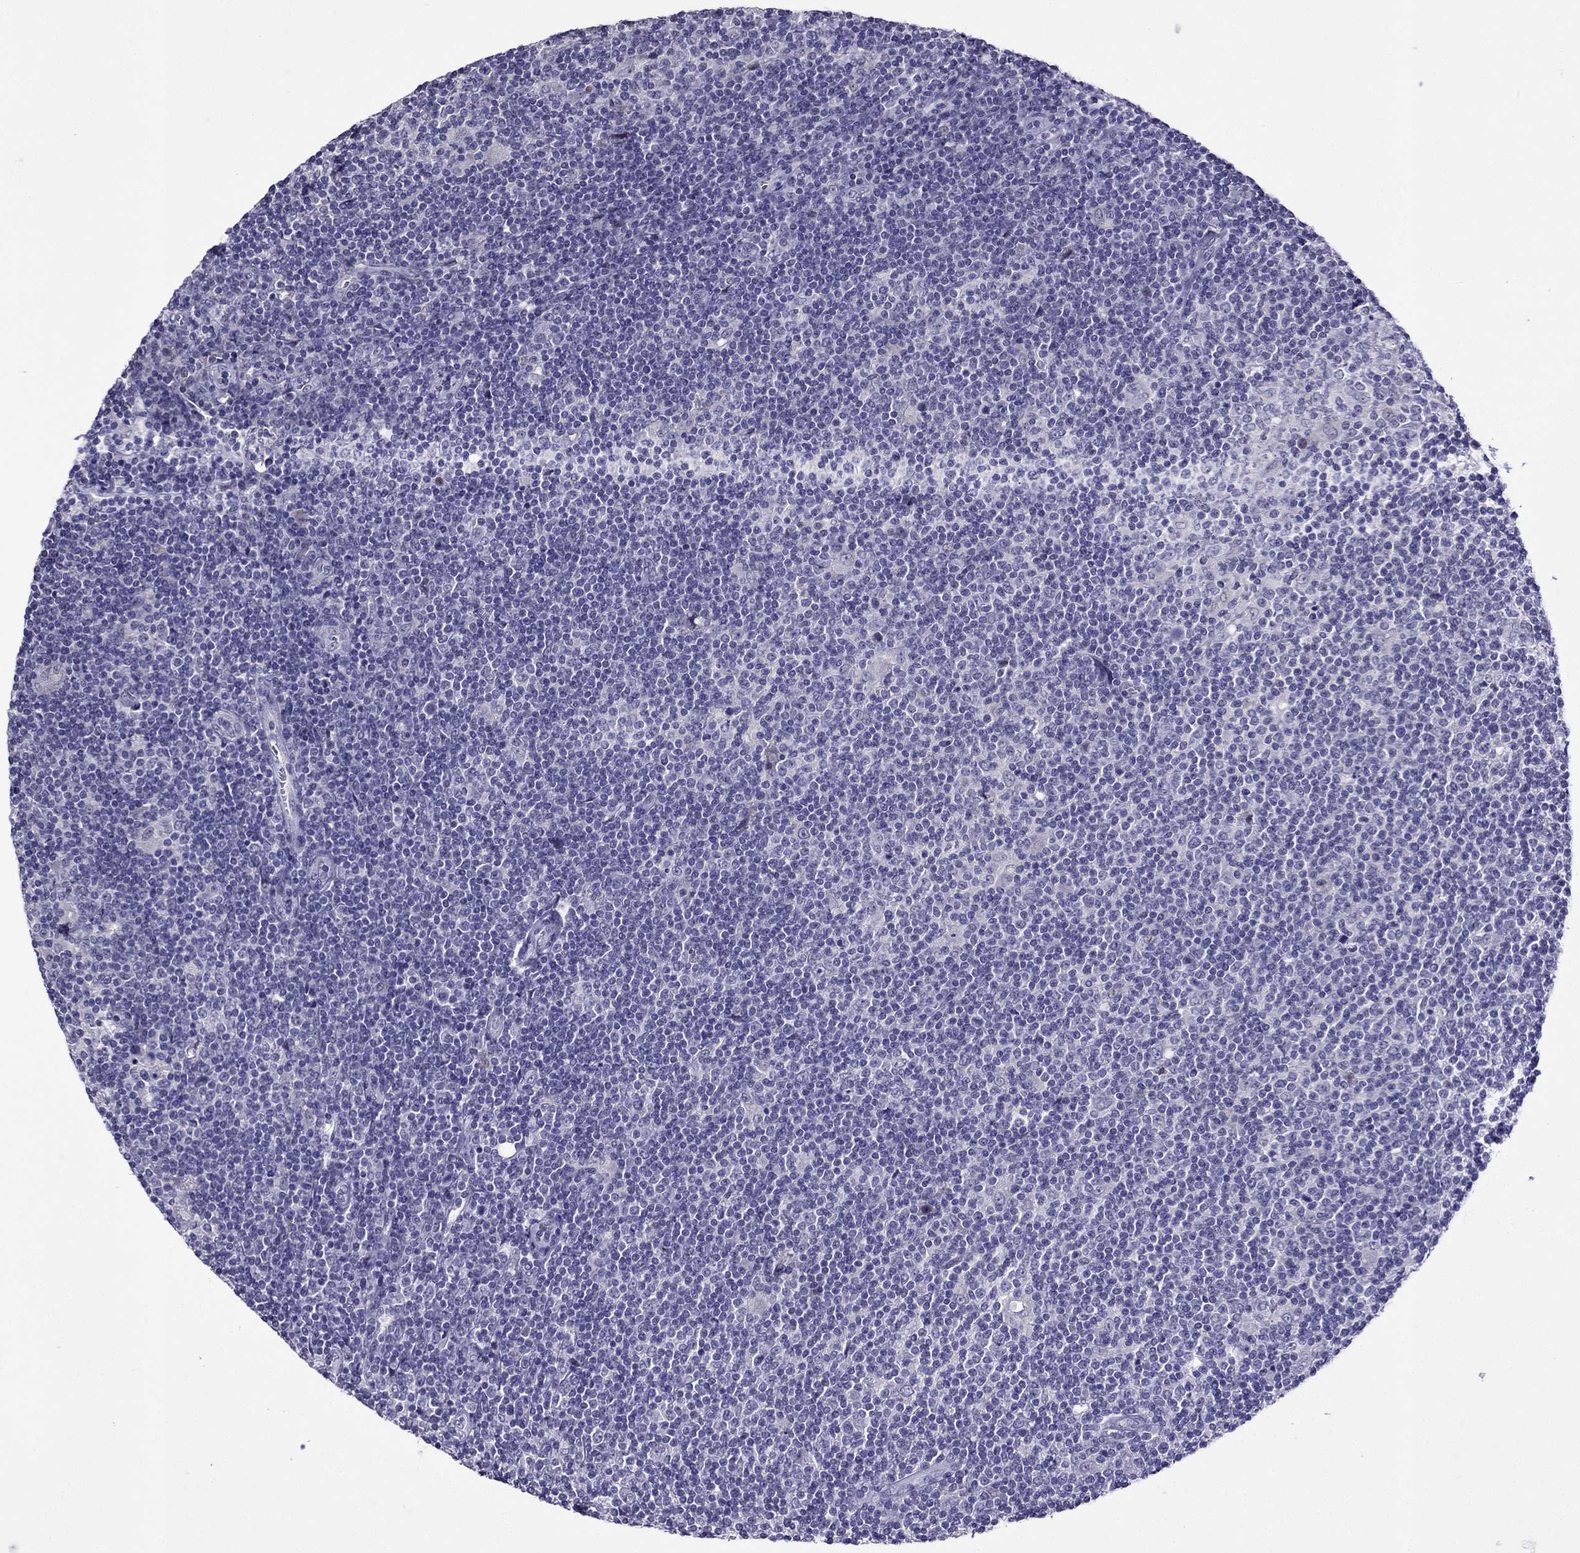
{"staining": {"intensity": "negative", "quantity": "none", "location": "none"}, "tissue": "lymphoma", "cell_type": "Tumor cells", "image_type": "cancer", "snomed": [{"axis": "morphology", "description": "Hodgkin's disease, NOS"}, {"axis": "topography", "description": "Lymph node"}], "caption": "Immunohistochemistry image of human lymphoma stained for a protein (brown), which displays no positivity in tumor cells. Brightfield microscopy of immunohistochemistry (IHC) stained with DAB (brown) and hematoxylin (blue), captured at high magnification.", "gene": "SPTBN4", "patient": {"sex": "male", "age": 40}}